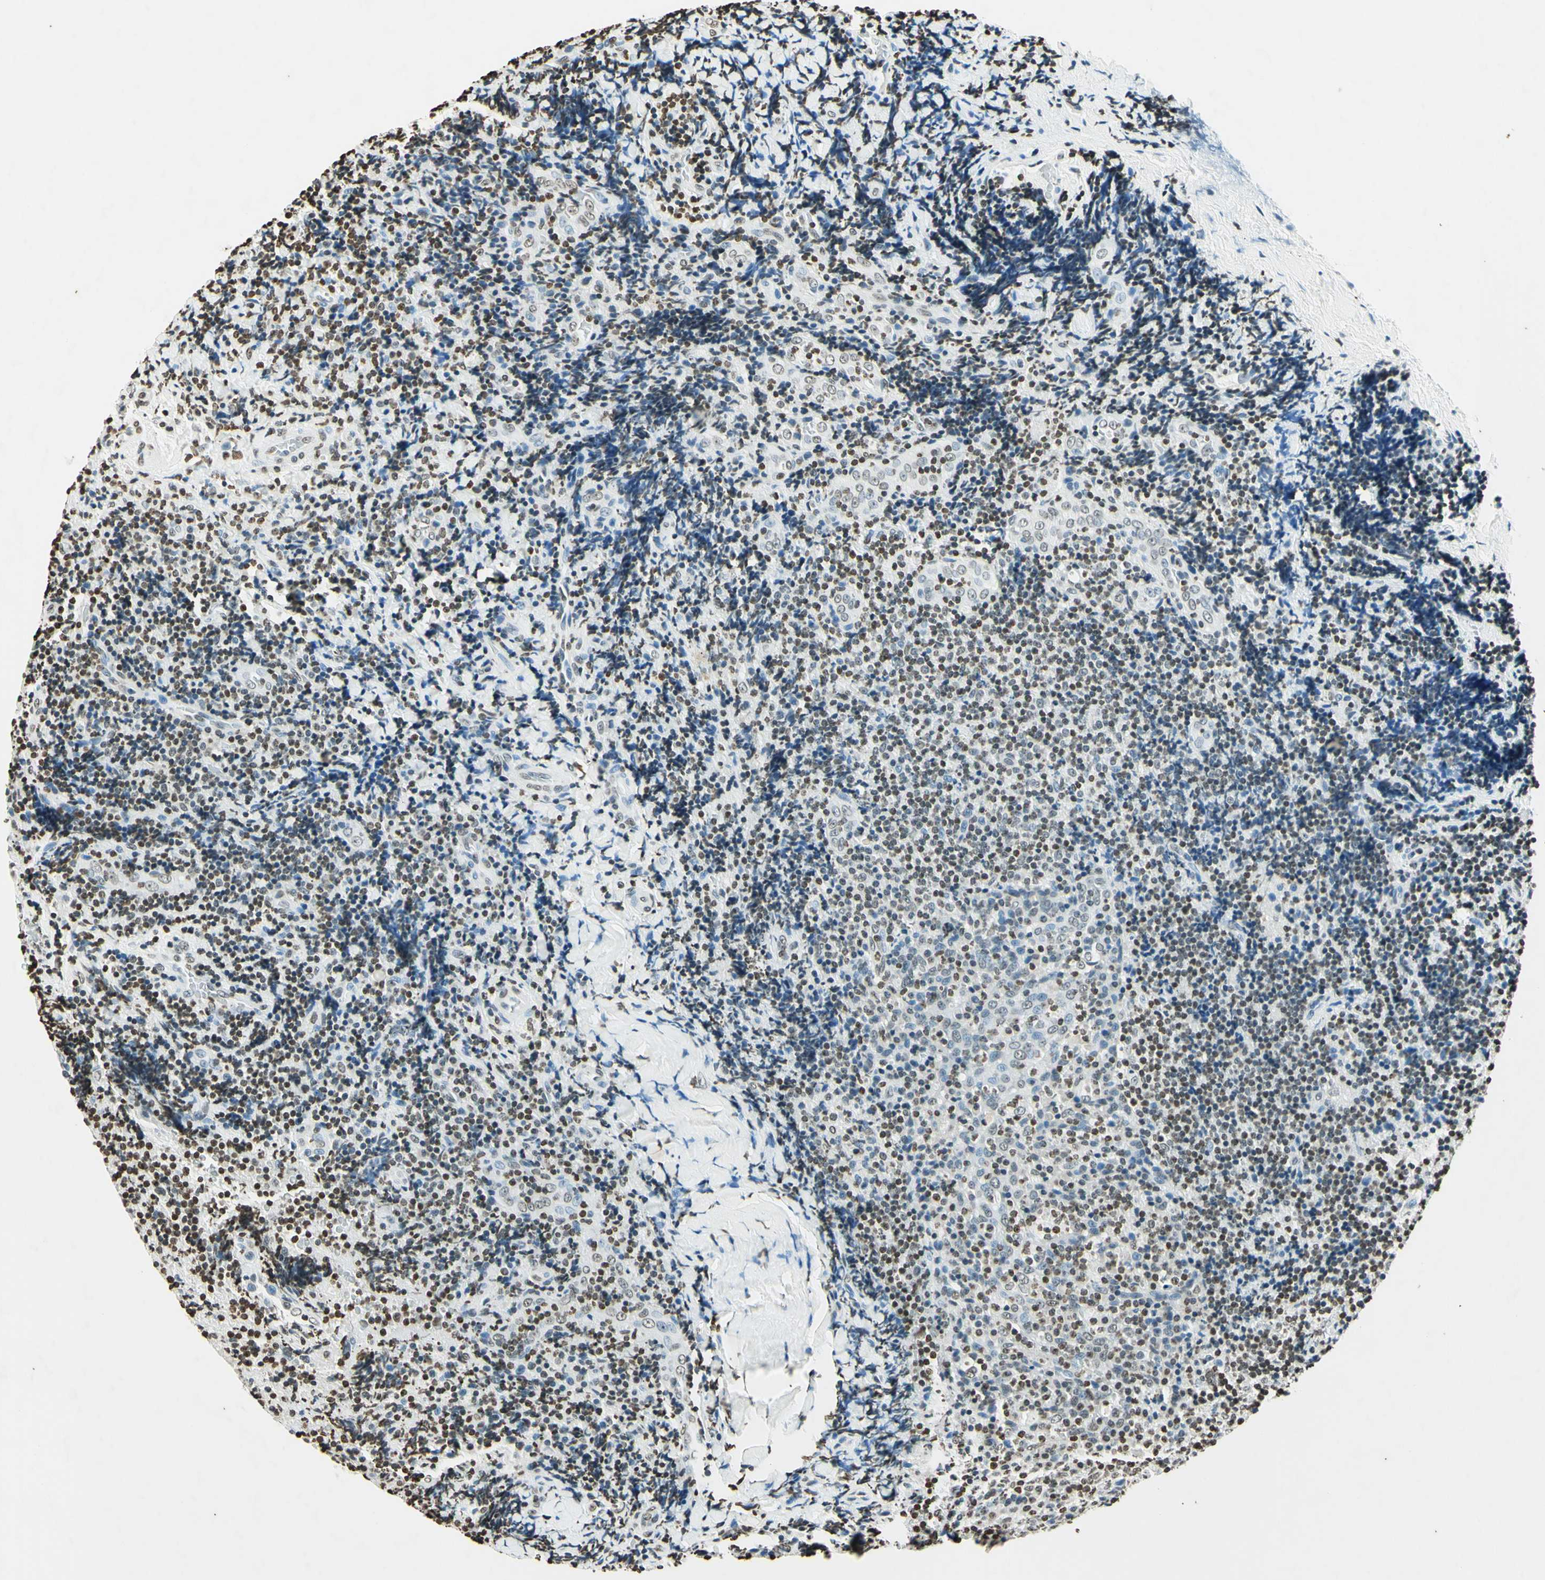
{"staining": {"intensity": "moderate", "quantity": "25%-75%", "location": "nuclear"}, "tissue": "lymphoma", "cell_type": "Tumor cells", "image_type": "cancer", "snomed": [{"axis": "morphology", "description": "Malignant lymphoma, non-Hodgkin's type, High grade"}, {"axis": "topography", "description": "Tonsil"}], "caption": "IHC image of human malignant lymphoma, non-Hodgkin's type (high-grade) stained for a protein (brown), which shows medium levels of moderate nuclear staining in about 25%-75% of tumor cells.", "gene": "MSH2", "patient": {"sex": "female", "age": 36}}